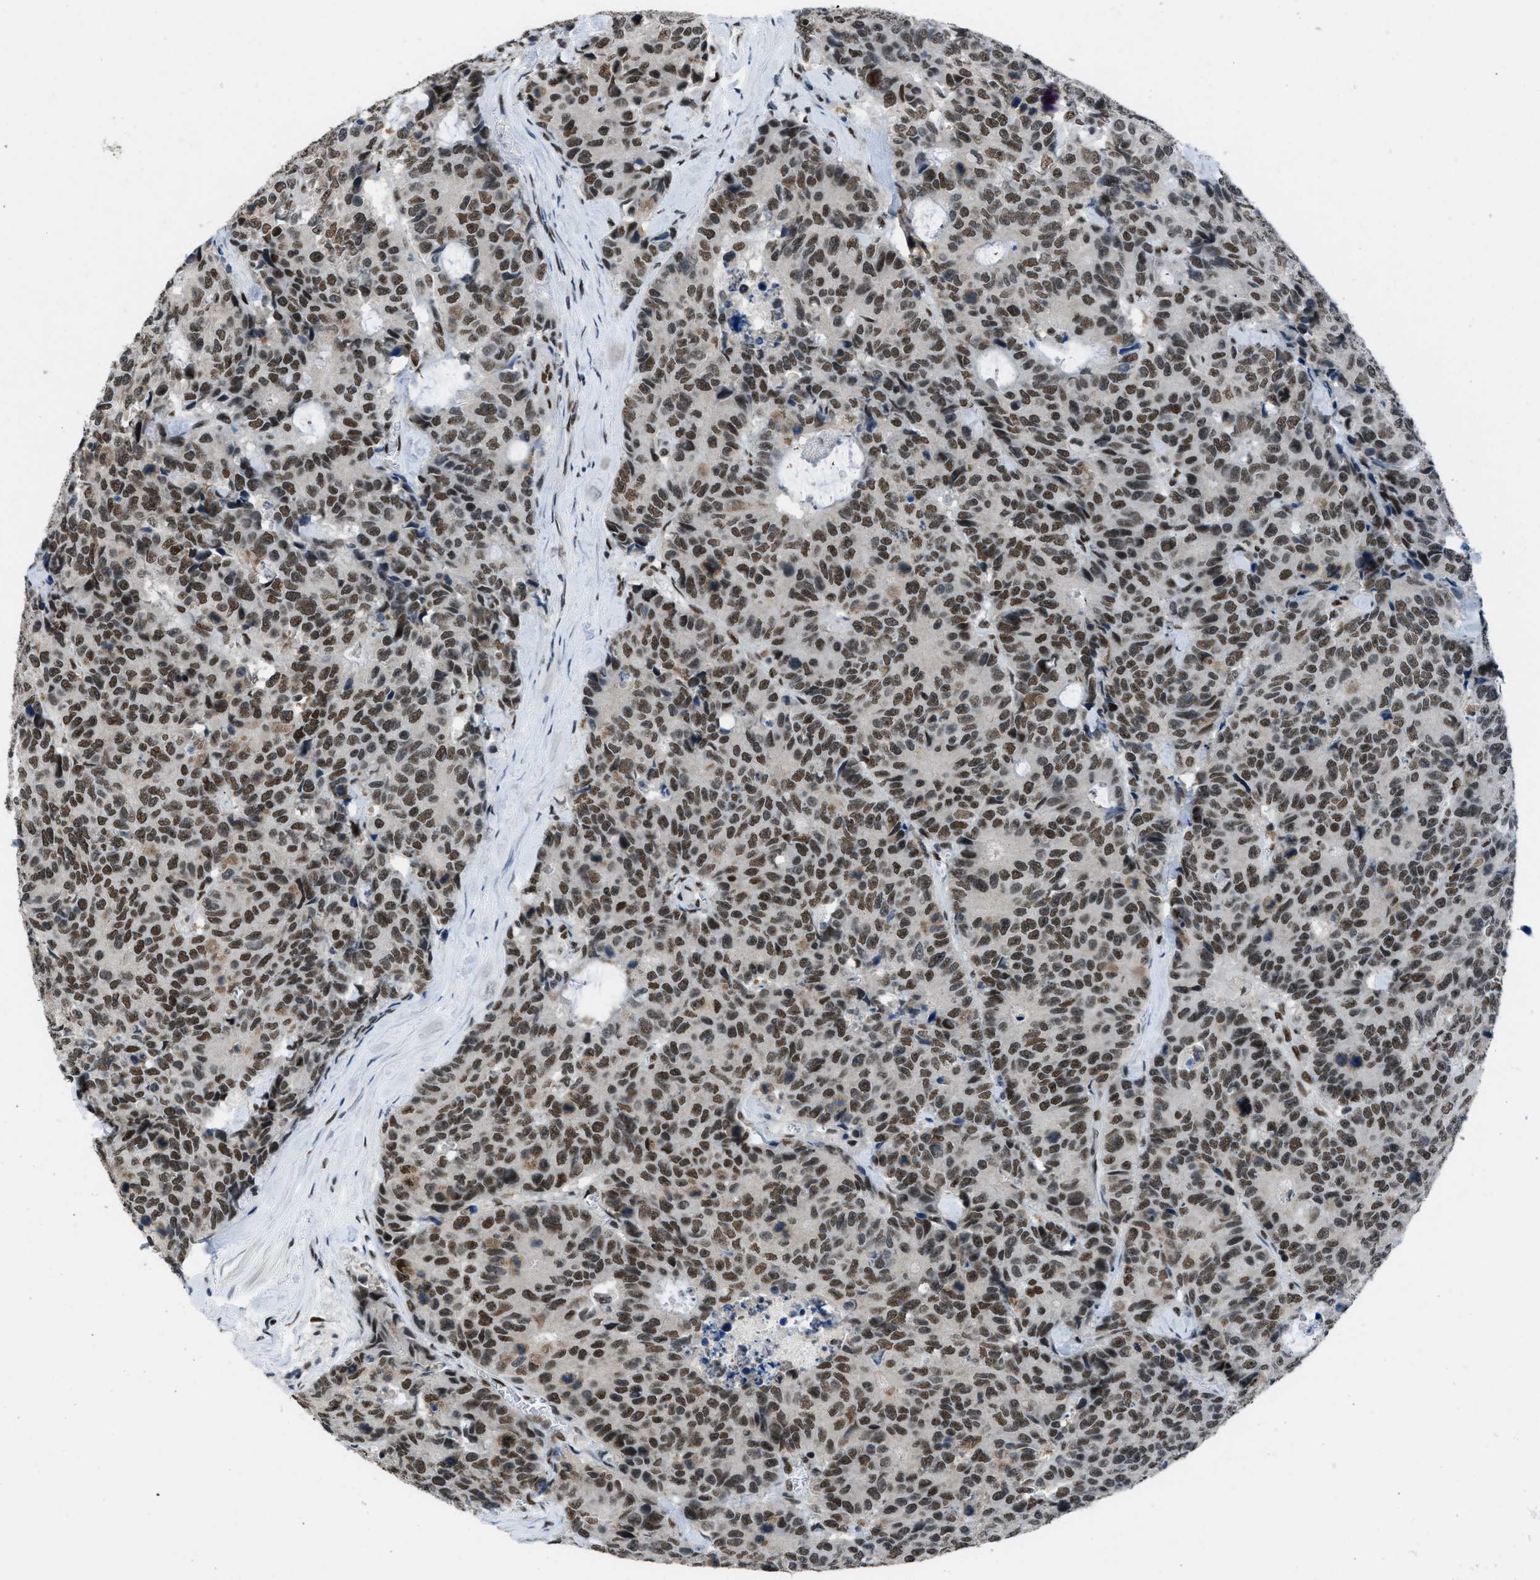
{"staining": {"intensity": "moderate", "quantity": ">75%", "location": "nuclear"}, "tissue": "colorectal cancer", "cell_type": "Tumor cells", "image_type": "cancer", "snomed": [{"axis": "morphology", "description": "Adenocarcinoma, NOS"}, {"axis": "topography", "description": "Colon"}], "caption": "Tumor cells exhibit moderate nuclear positivity in about >75% of cells in colorectal adenocarcinoma. (DAB = brown stain, brightfield microscopy at high magnification).", "gene": "GATAD2B", "patient": {"sex": "female", "age": 86}}